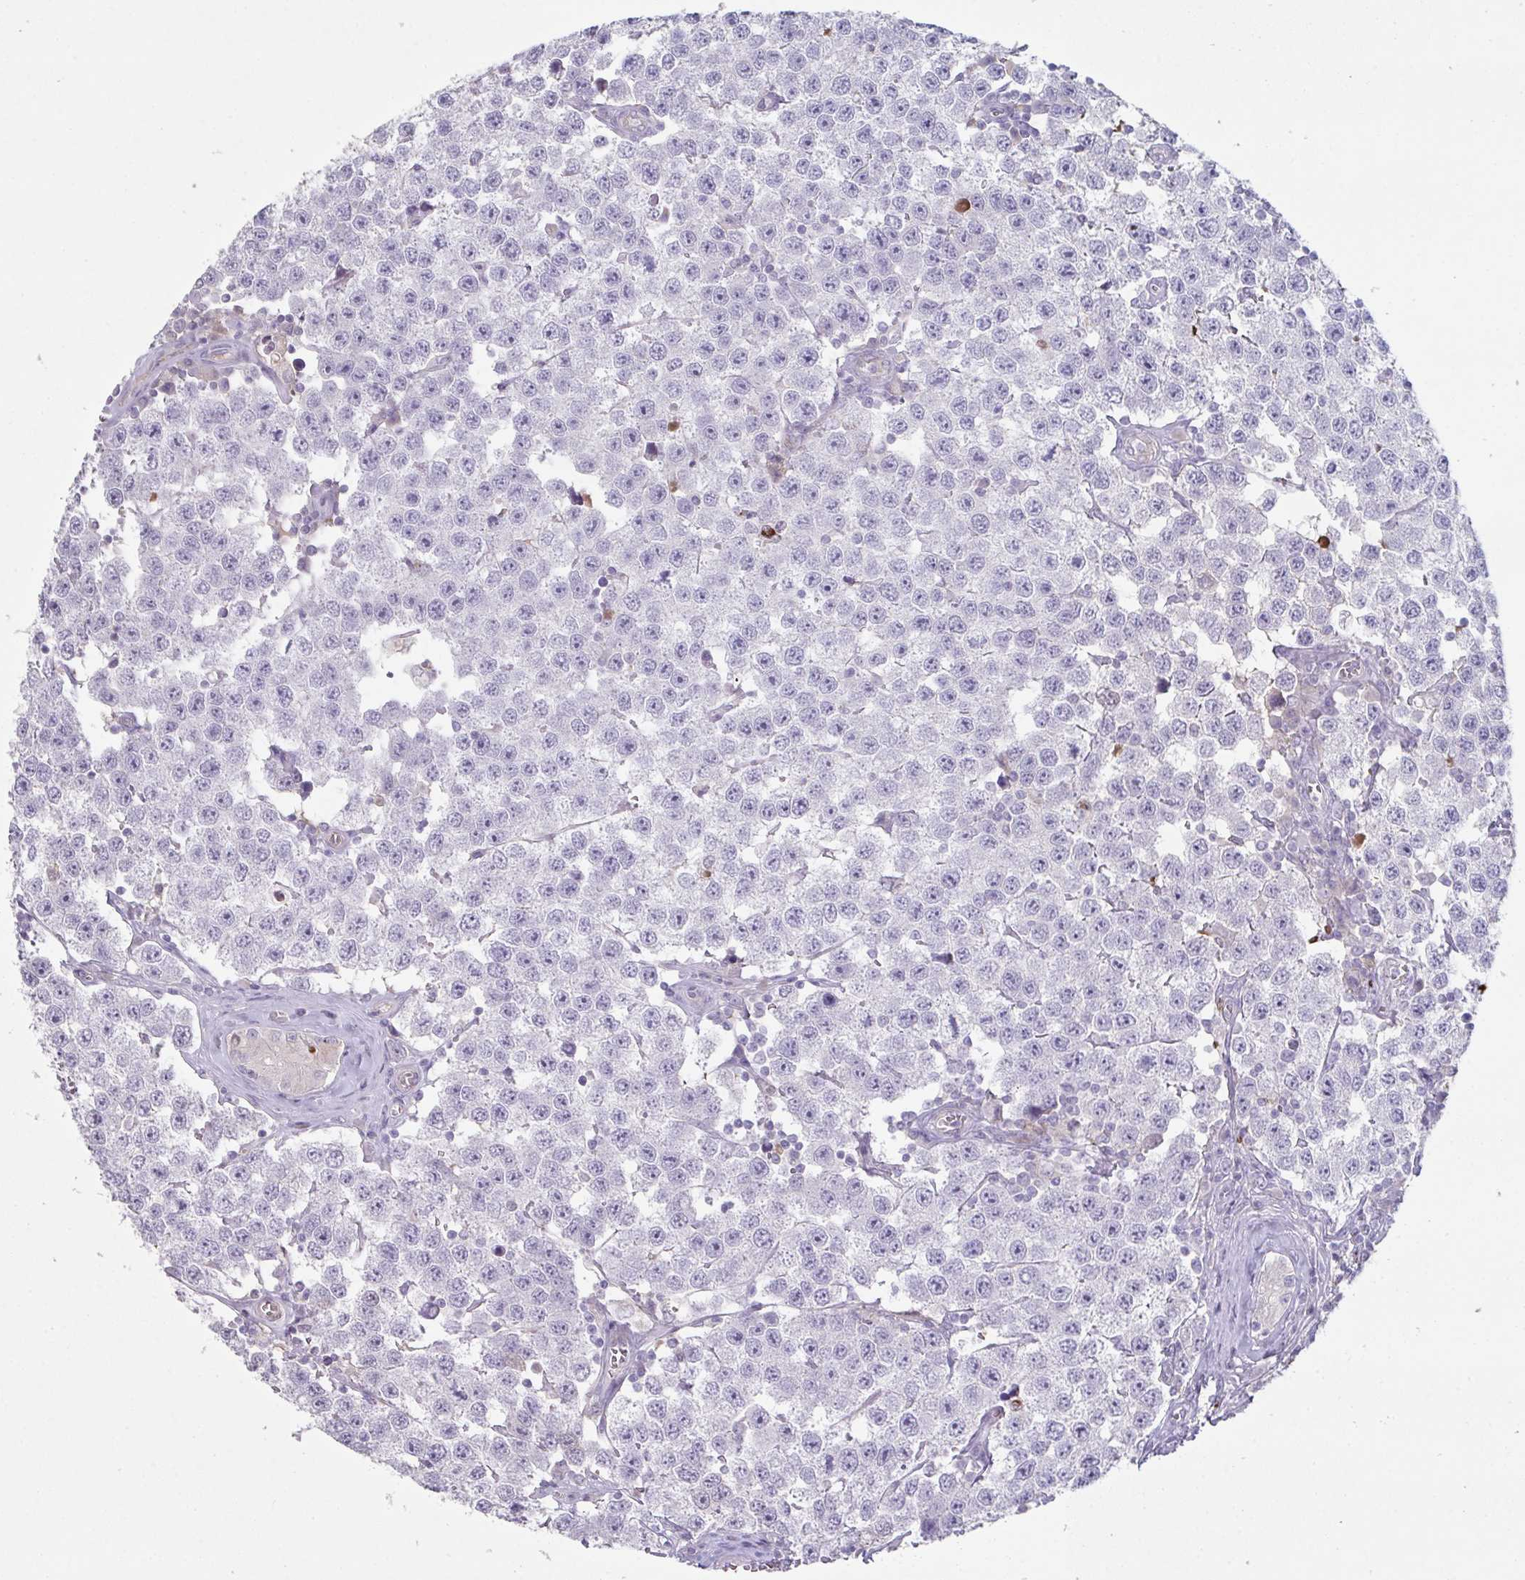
{"staining": {"intensity": "negative", "quantity": "none", "location": "none"}, "tissue": "testis cancer", "cell_type": "Tumor cells", "image_type": "cancer", "snomed": [{"axis": "morphology", "description": "Seminoma, NOS"}, {"axis": "topography", "description": "Testis"}], "caption": "The image shows no staining of tumor cells in testis cancer (seminoma). (IHC, brightfield microscopy, high magnification).", "gene": "ADAM21", "patient": {"sex": "male", "age": 34}}